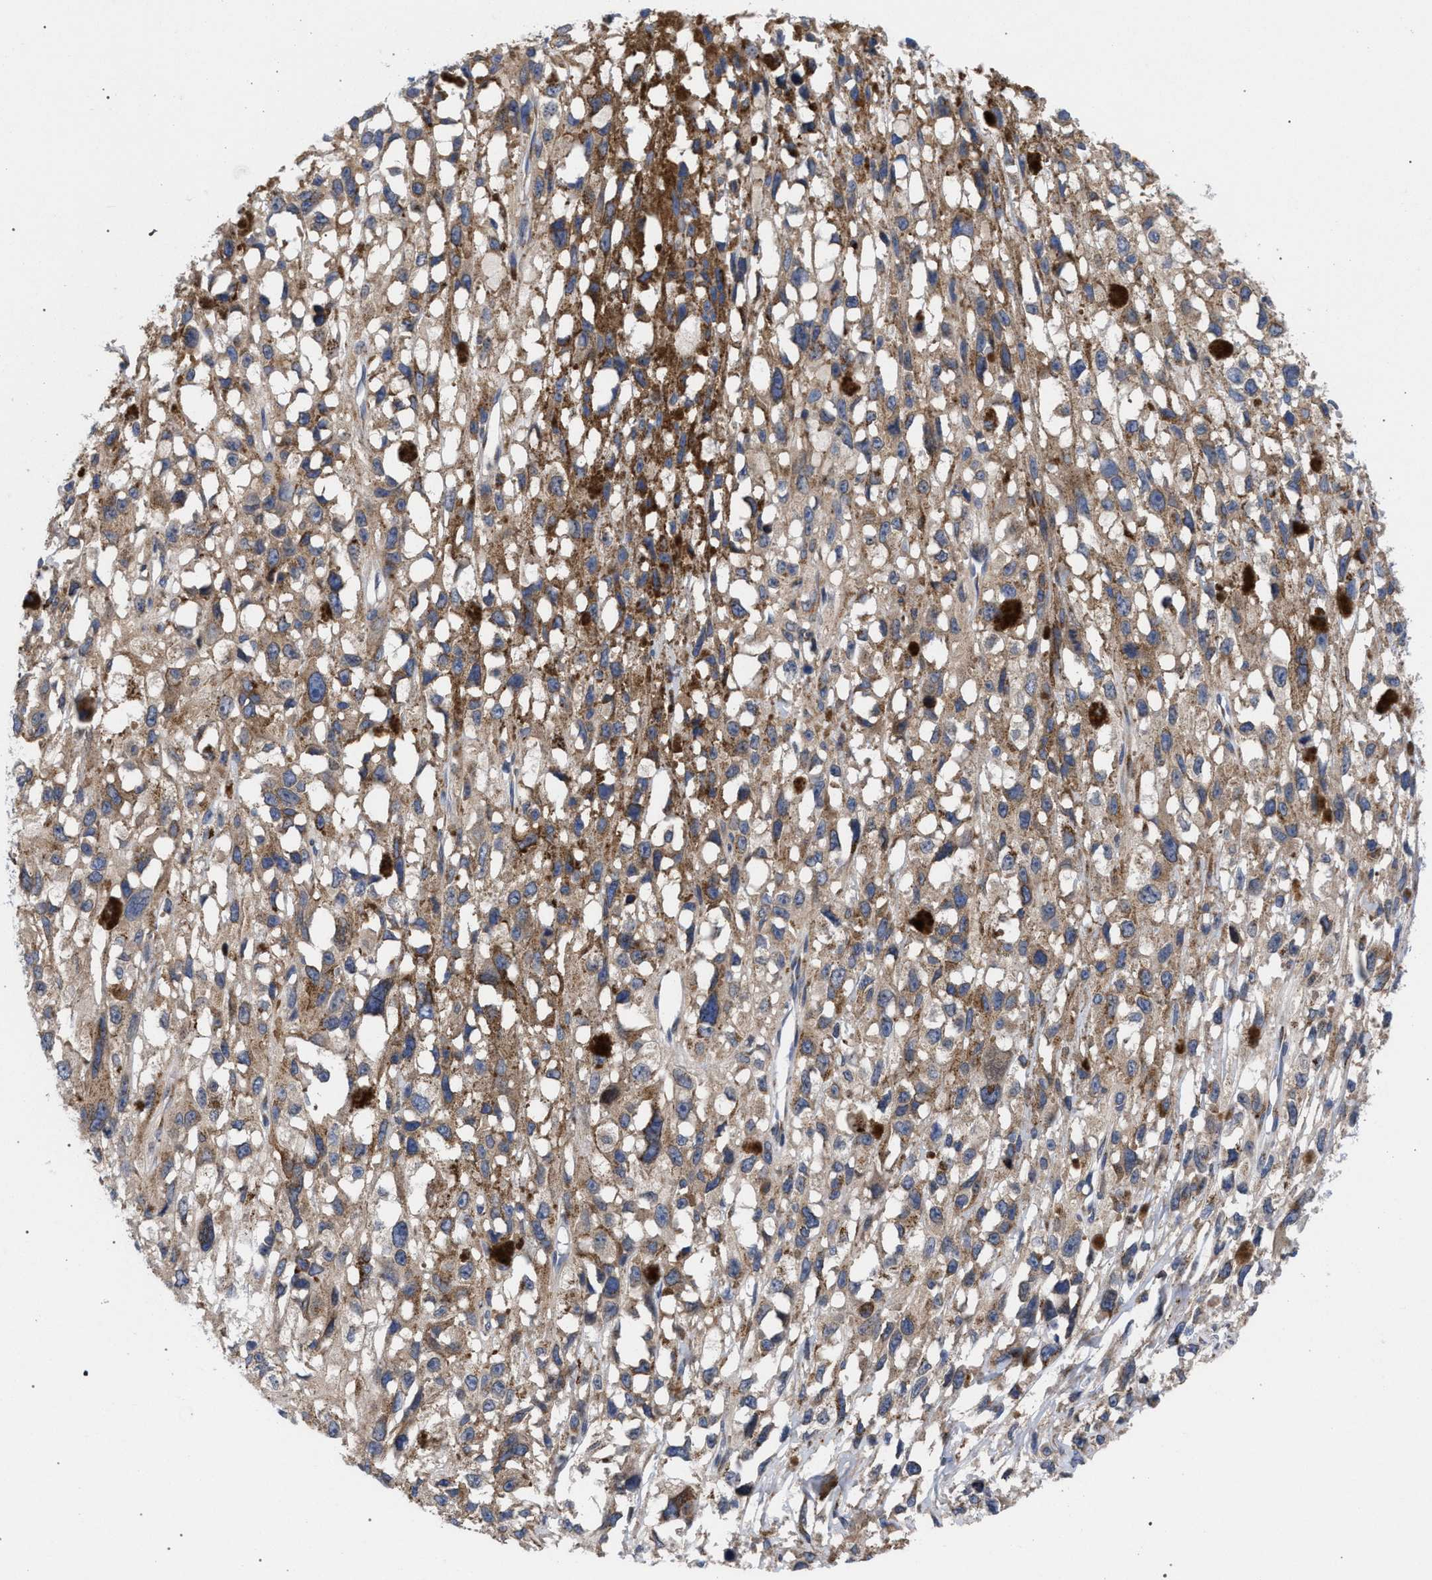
{"staining": {"intensity": "weak", "quantity": ">75%", "location": "cytoplasmic/membranous"}, "tissue": "melanoma", "cell_type": "Tumor cells", "image_type": "cancer", "snomed": [{"axis": "morphology", "description": "Malignant melanoma, Metastatic site"}, {"axis": "topography", "description": "Lymph node"}], "caption": "Approximately >75% of tumor cells in human malignant melanoma (metastatic site) reveal weak cytoplasmic/membranous protein staining as visualized by brown immunohistochemical staining.", "gene": "GOLGA2", "patient": {"sex": "male", "age": 59}}